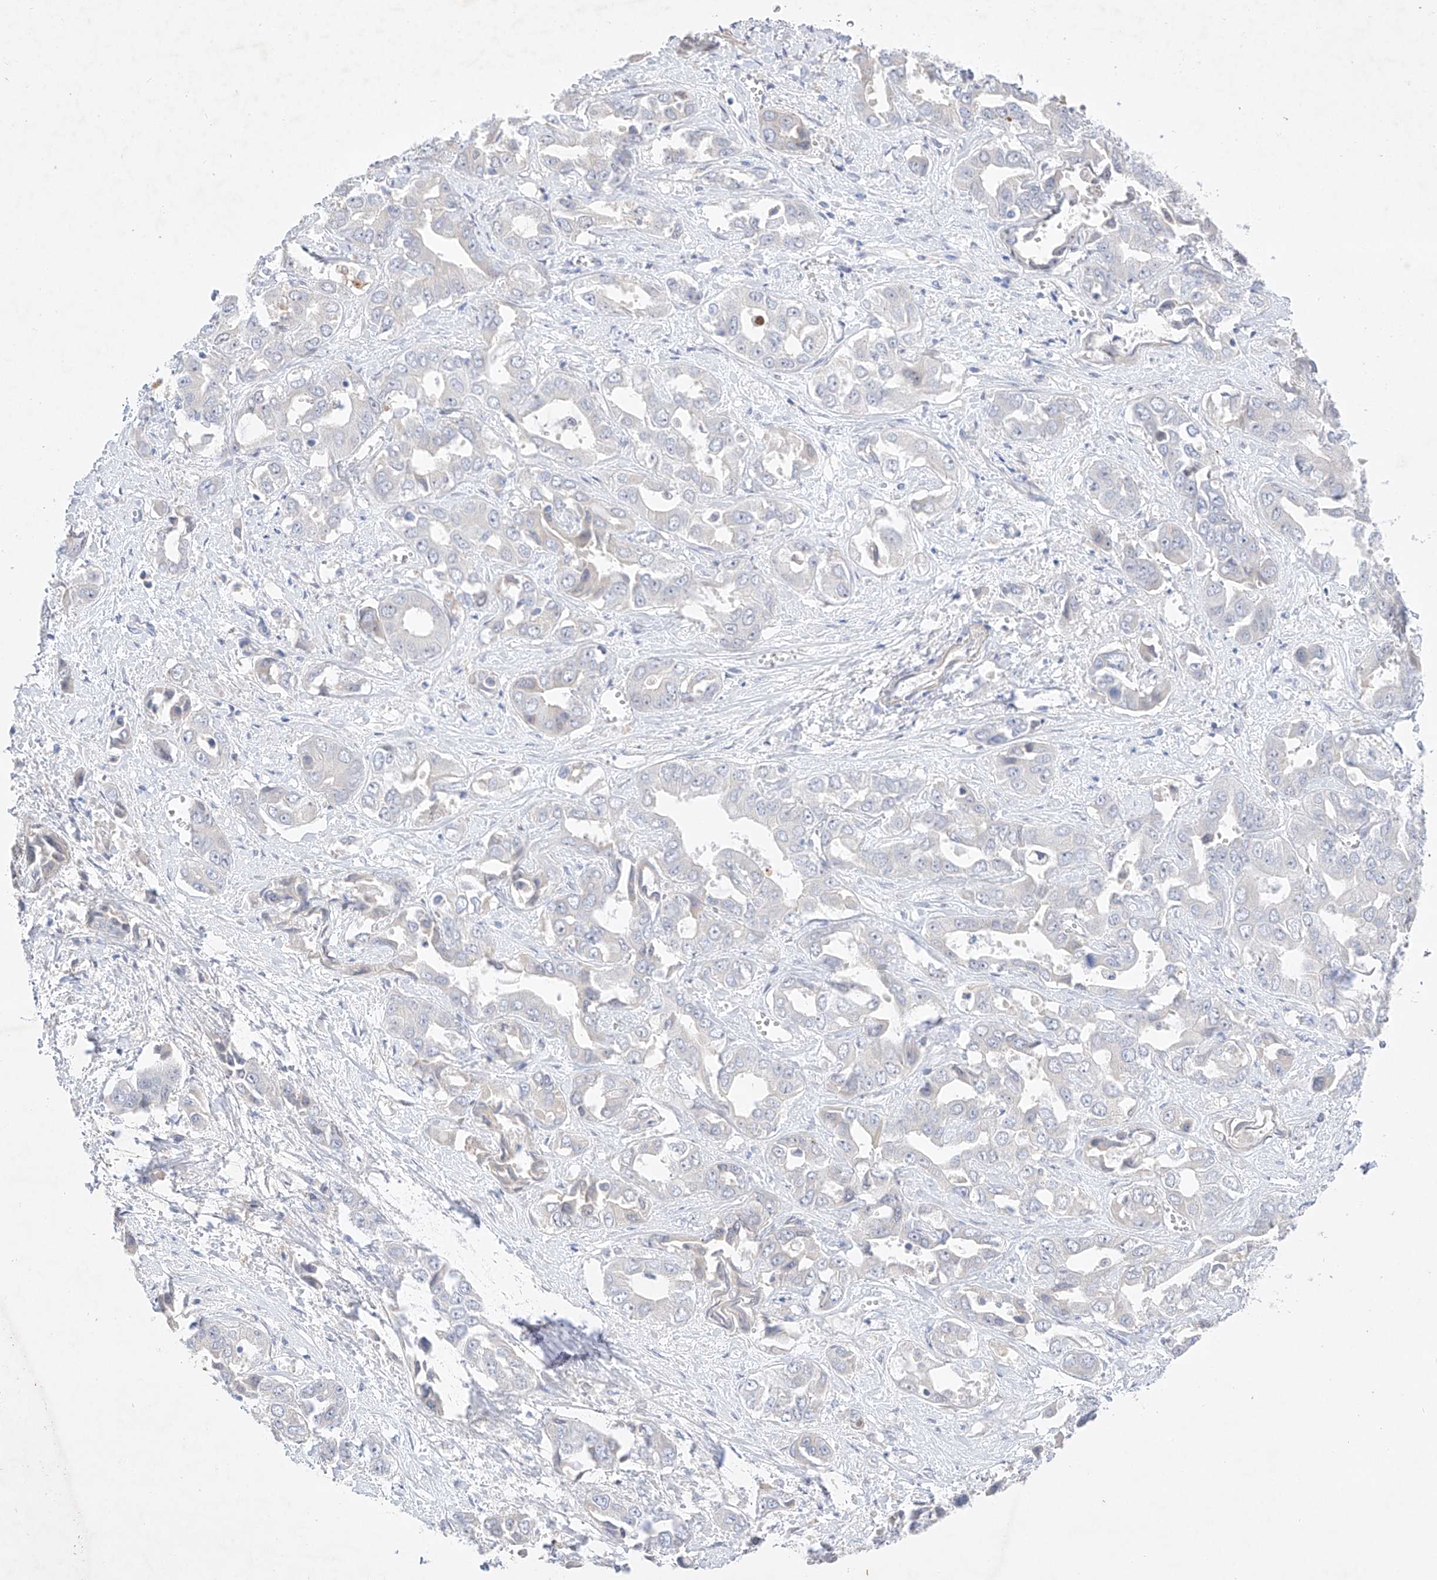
{"staining": {"intensity": "negative", "quantity": "none", "location": "none"}, "tissue": "liver cancer", "cell_type": "Tumor cells", "image_type": "cancer", "snomed": [{"axis": "morphology", "description": "Cholangiocarcinoma"}, {"axis": "topography", "description": "Liver"}], "caption": "The micrograph demonstrates no significant expression in tumor cells of liver cancer (cholangiocarcinoma). (DAB (3,3'-diaminobenzidine) immunohistochemistry (IHC), high magnification).", "gene": "IL22RA2", "patient": {"sex": "female", "age": 52}}